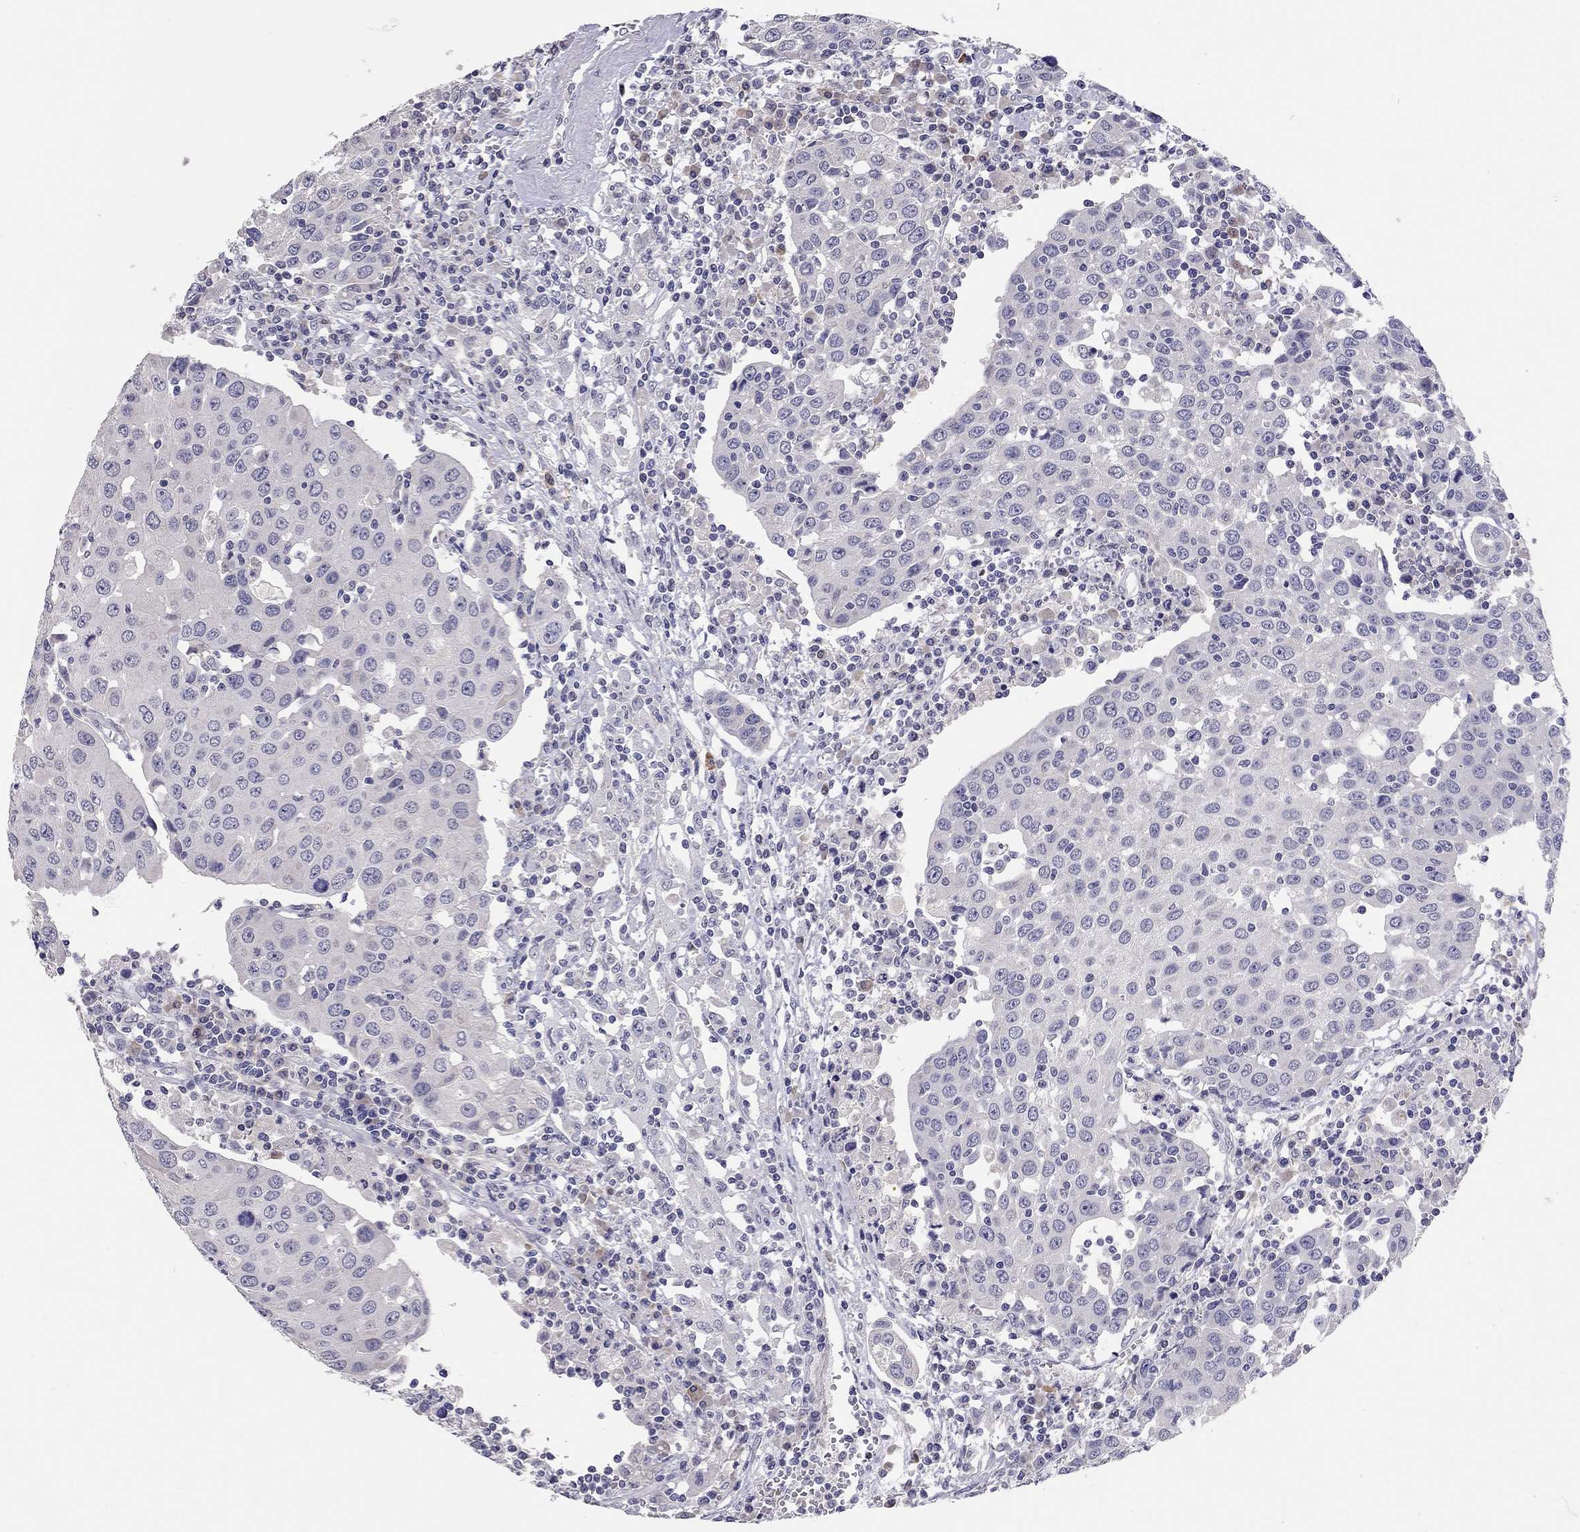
{"staining": {"intensity": "negative", "quantity": "none", "location": "none"}, "tissue": "urothelial cancer", "cell_type": "Tumor cells", "image_type": "cancer", "snomed": [{"axis": "morphology", "description": "Urothelial carcinoma, High grade"}, {"axis": "topography", "description": "Urinary bladder"}], "caption": "DAB (3,3'-diaminobenzidine) immunohistochemical staining of human urothelial carcinoma (high-grade) shows no significant staining in tumor cells.", "gene": "SCARB1", "patient": {"sex": "female", "age": 85}}